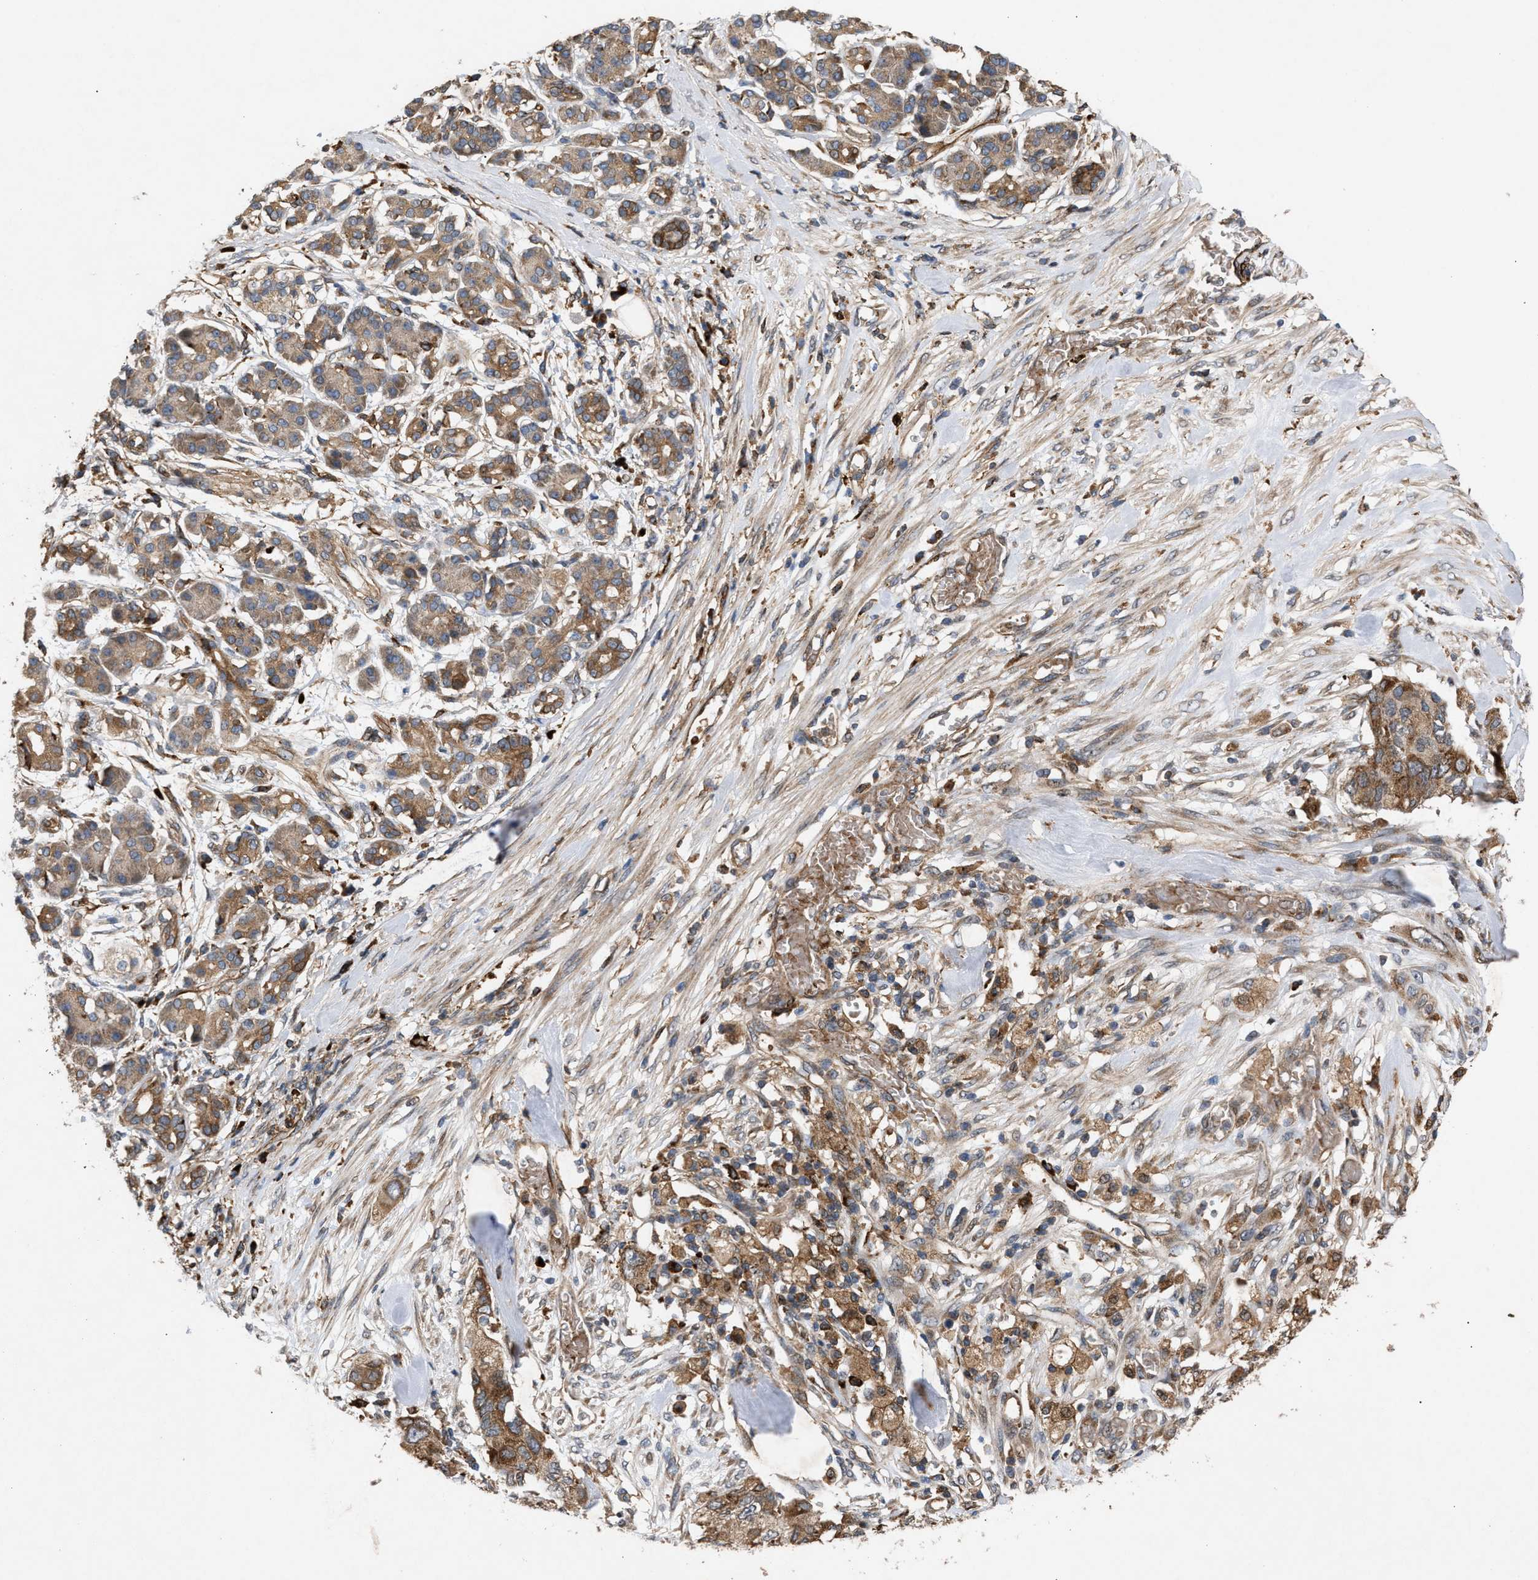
{"staining": {"intensity": "moderate", "quantity": ">75%", "location": "cytoplasmic/membranous"}, "tissue": "pancreatic cancer", "cell_type": "Tumor cells", "image_type": "cancer", "snomed": [{"axis": "morphology", "description": "Adenocarcinoma, NOS"}, {"axis": "topography", "description": "Pancreas"}], "caption": "The histopathology image demonstrates a brown stain indicating the presence of a protein in the cytoplasmic/membranous of tumor cells in adenocarcinoma (pancreatic). The staining was performed using DAB (3,3'-diaminobenzidine) to visualize the protein expression in brown, while the nuclei were stained in blue with hematoxylin (Magnification: 20x).", "gene": "GCC1", "patient": {"sex": "female", "age": 56}}